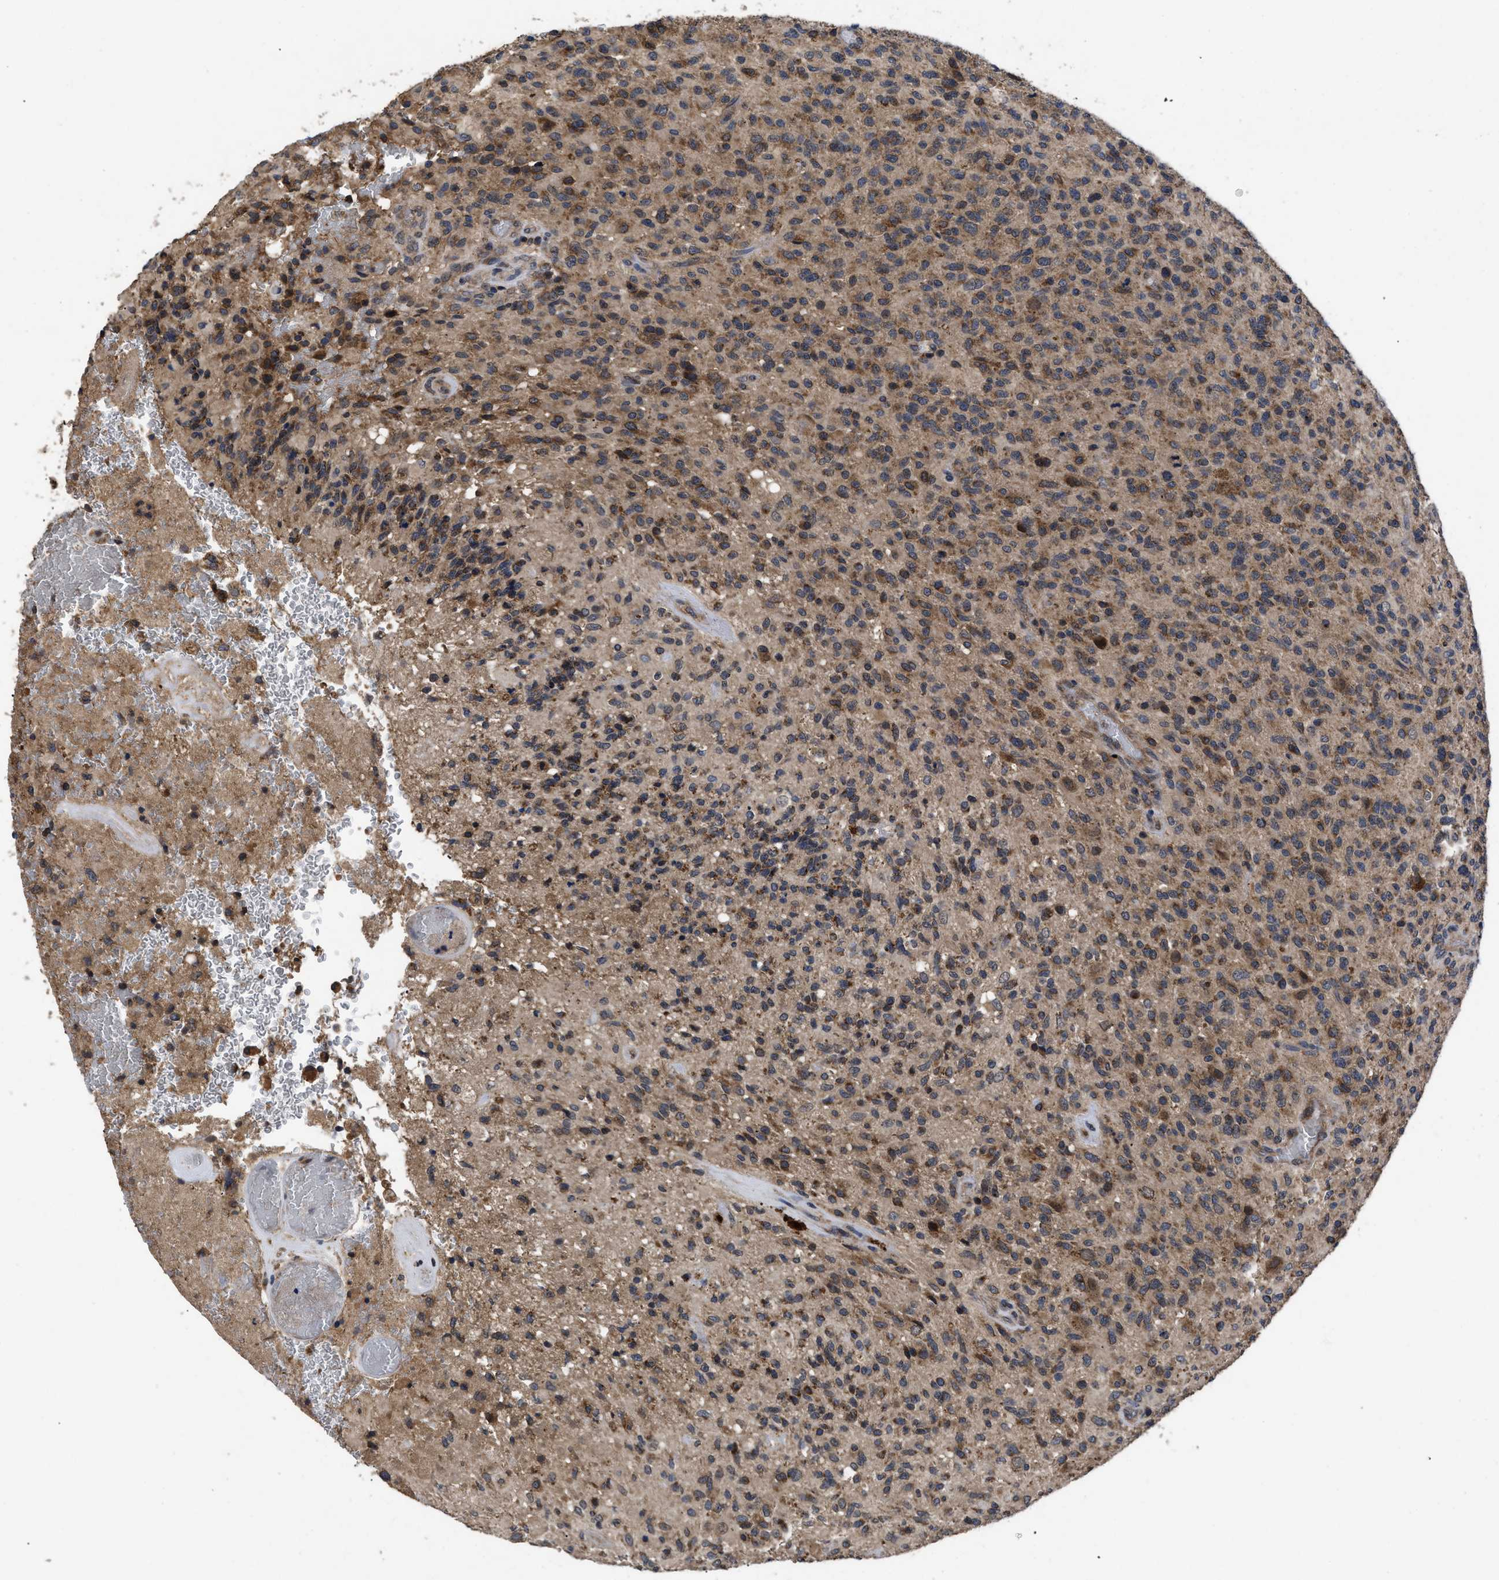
{"staining": {"intensity": "moderate", "quantity": ">75%", "location": "cytoplasmic/membranous"}, "tissue": "glioma", "cell_type": "Tumor cells", "image_type": "cancer", "snomed": [{"axis": "morphology", "description": "Glioma, malignant, High grade"}, {"axis": "topography", "description": "Brain"}], "caption": "The micrograph shows staining of glioma, revealing moderate cytoplasmic/membranous protein expression (brown color) within tumor cells.", "gene": "LRRC3", "patient": {"sex": "male", "age": 71}}